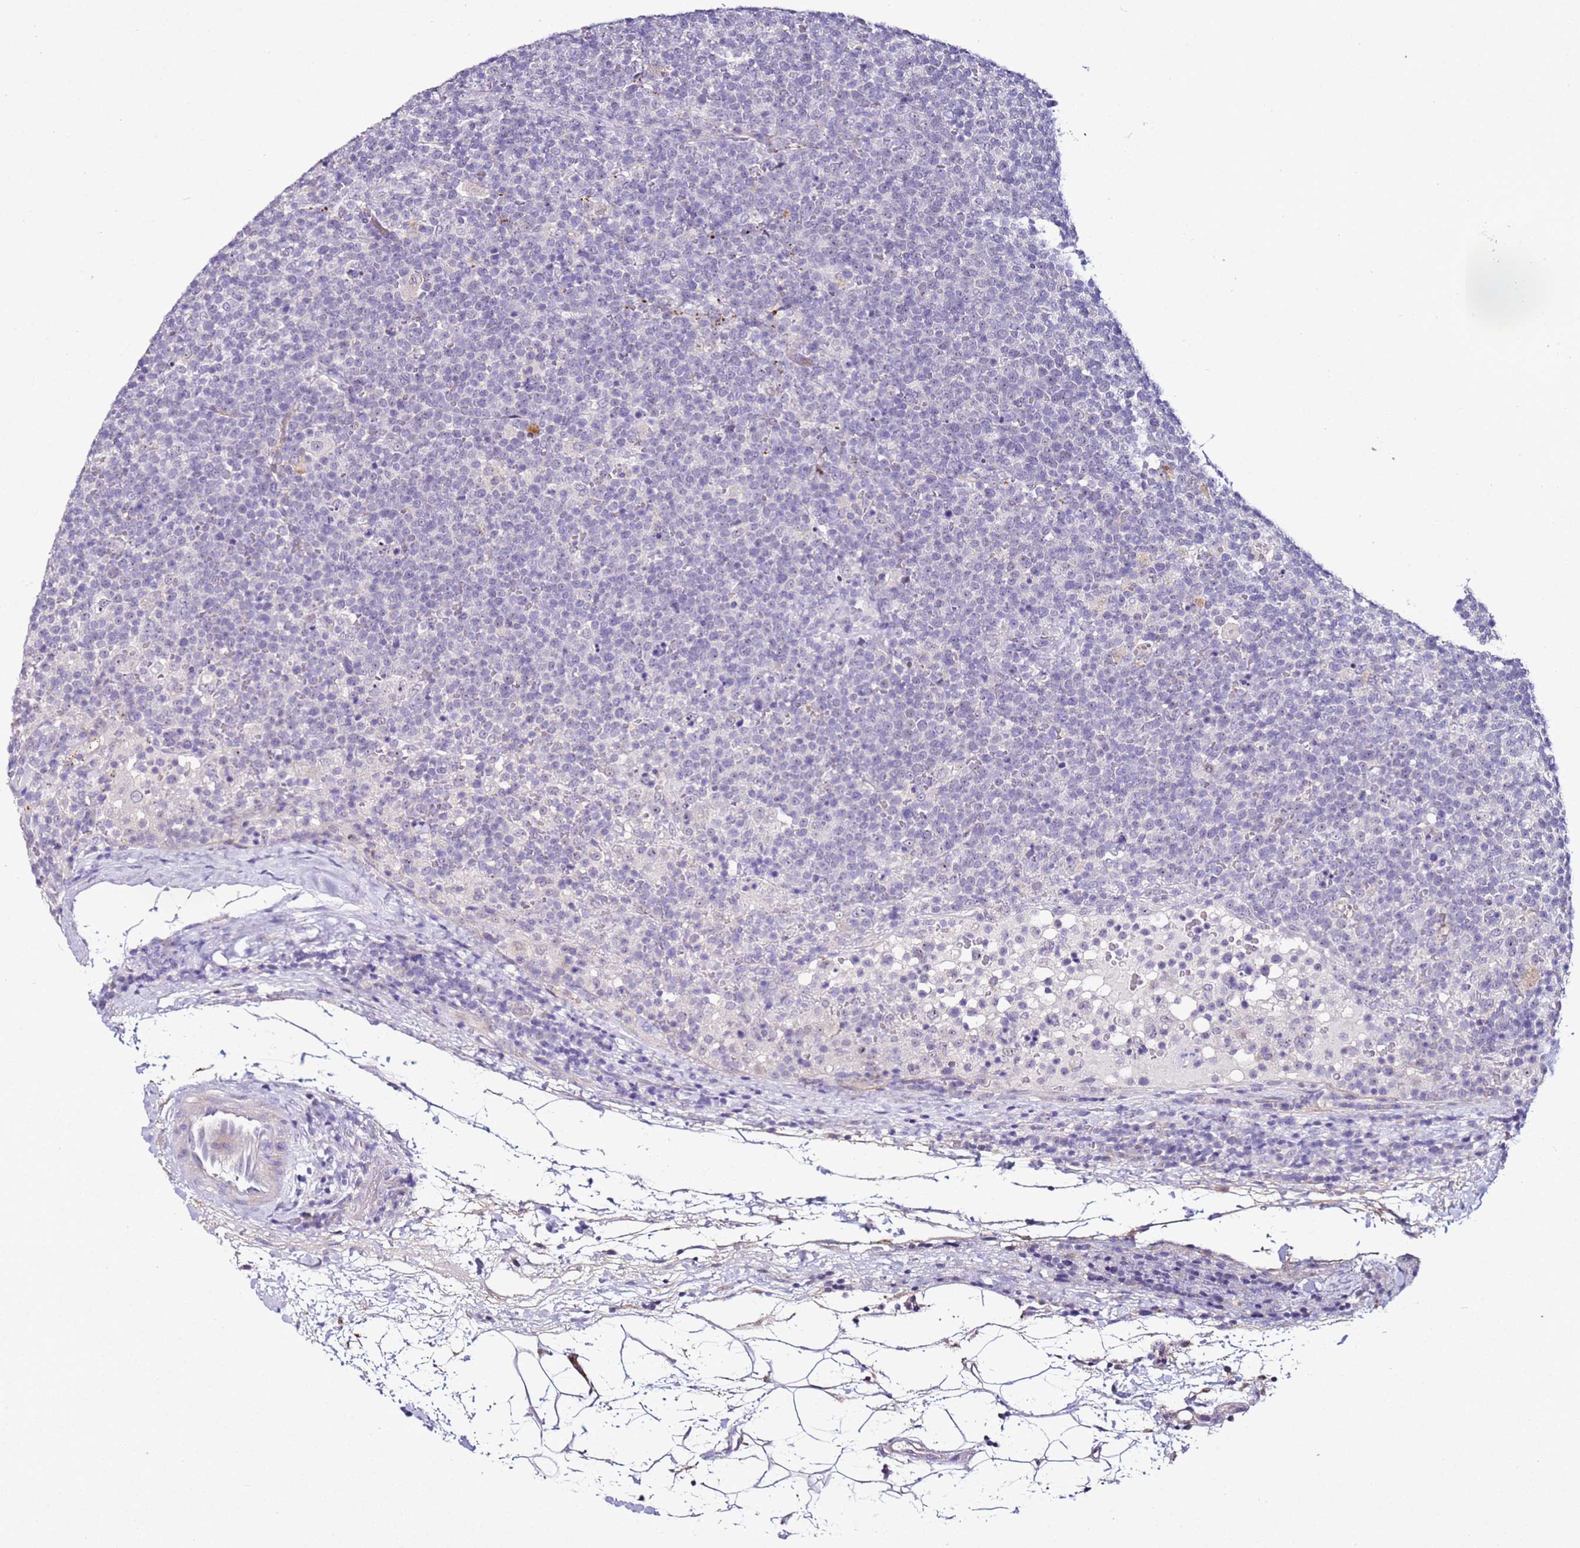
{"staining": {"intensity": "negative", "quantity": "none", "location": "none"}, "tissue": "lymphoma", "cell_type": "Tumor cells", "image_type": "cancer", "snomed": [{"axis": "morphology", "description": "Malignant lymphoma, non-Hodgkin's type, High grade"}, {"axis": "topography", "description": "Lymph node"}], "caption": "High-grade malignant lymphoma, non-Hodgkin's type stained for a protein using immunohistochemistry (IHC) shows no positivity tumor cells.", "gene": "HGD", "patient": {"sex": "male", "age": 61}}